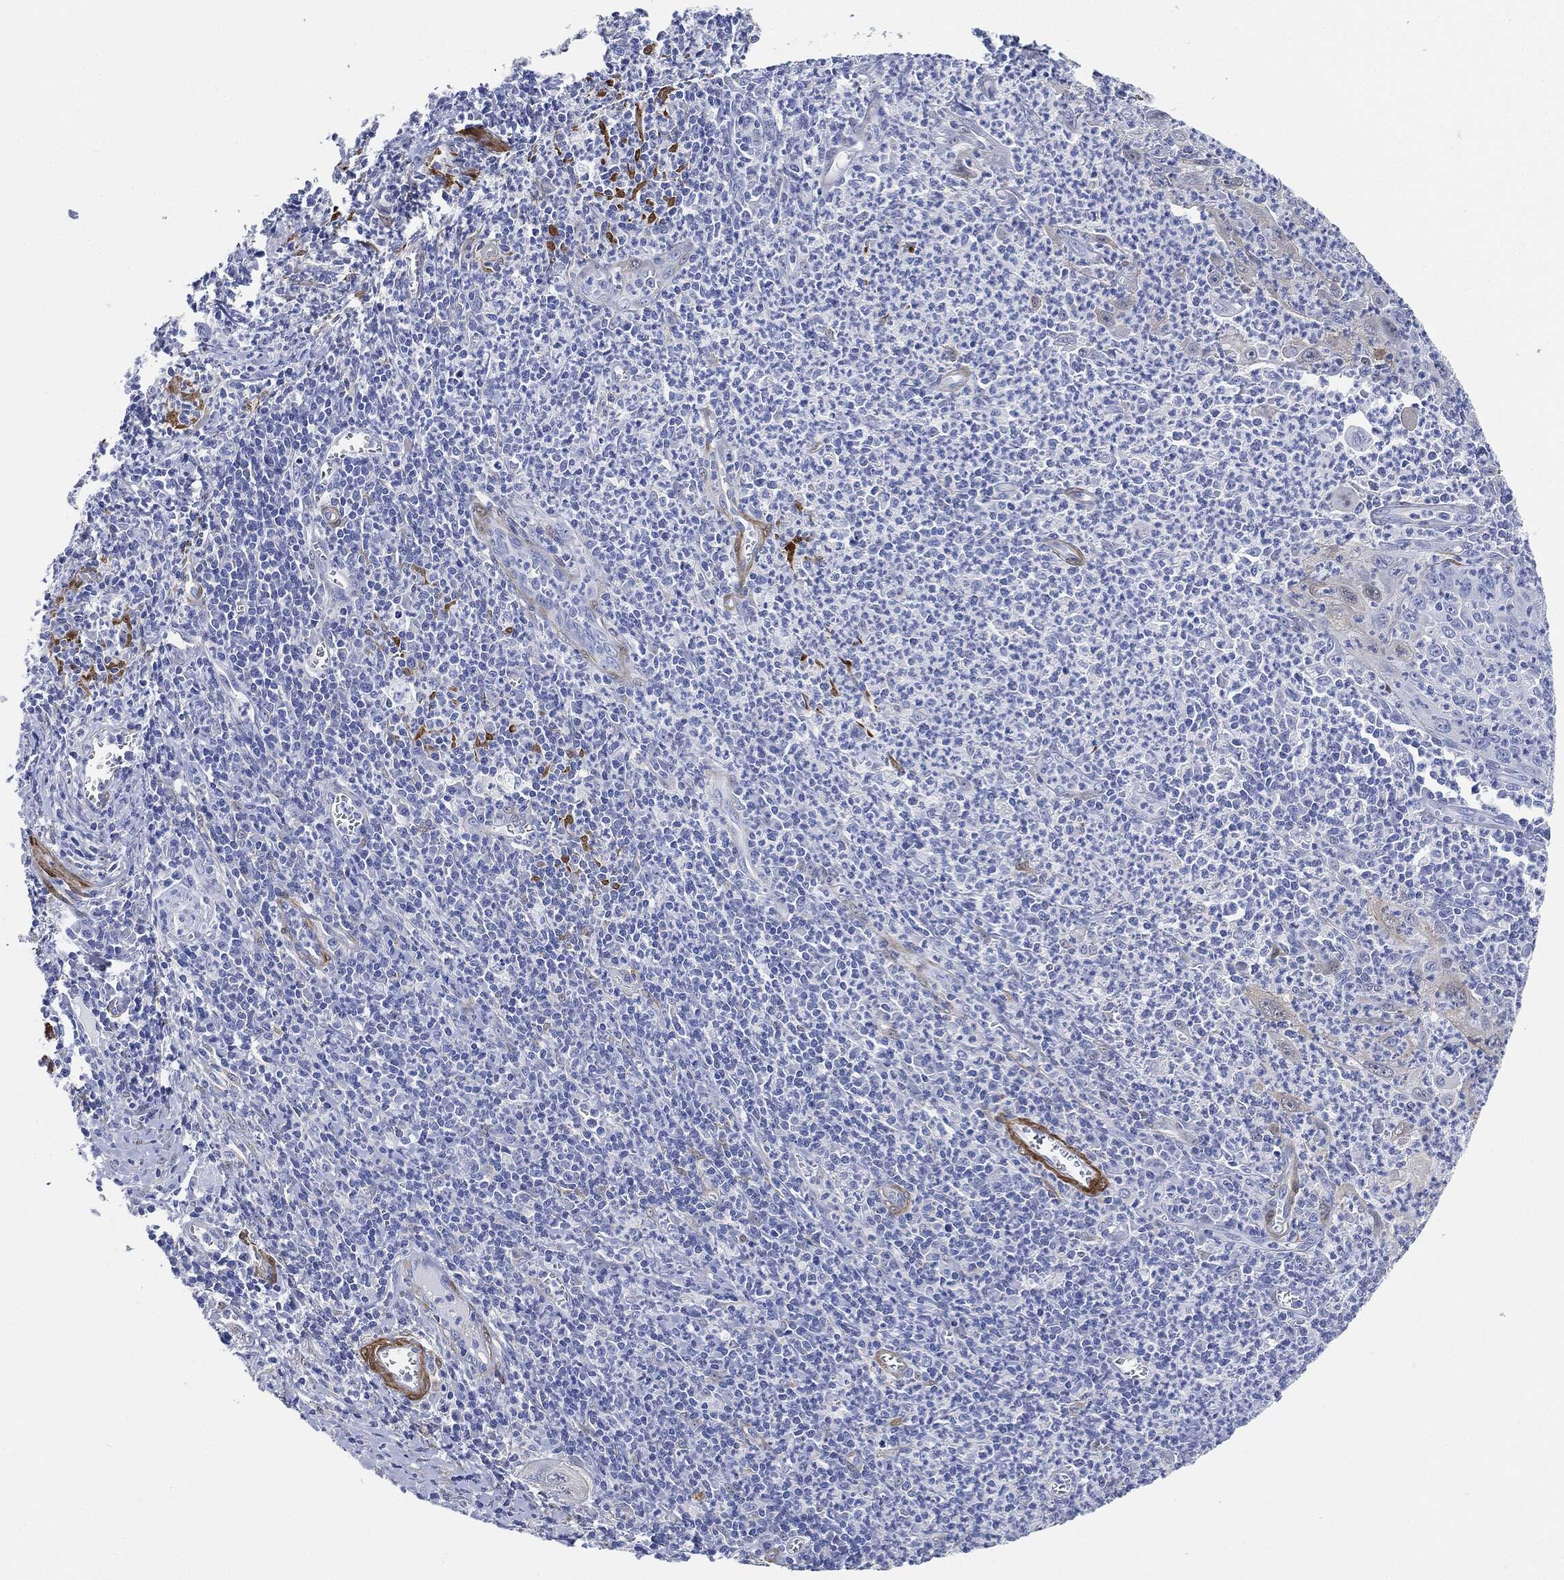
{"staining": {"intensity": "negative", "quantity": "none", "location": "none"}, "tissue": "cervical cancer", "cell_type": "Tumor cells", "image_type": "cancer", "snomed": [{"axis": "morphology", "description": "Squamous cell carcinoma, NOS"}, {"axis": "topography", "description": "Cervix"}], "caption": "A histopathology image of human cervical squamous cell carcinoma is negative for staining in tumor cells.", "gene": "TAGLN", "patient": {"sex": "female", "age": 26}}